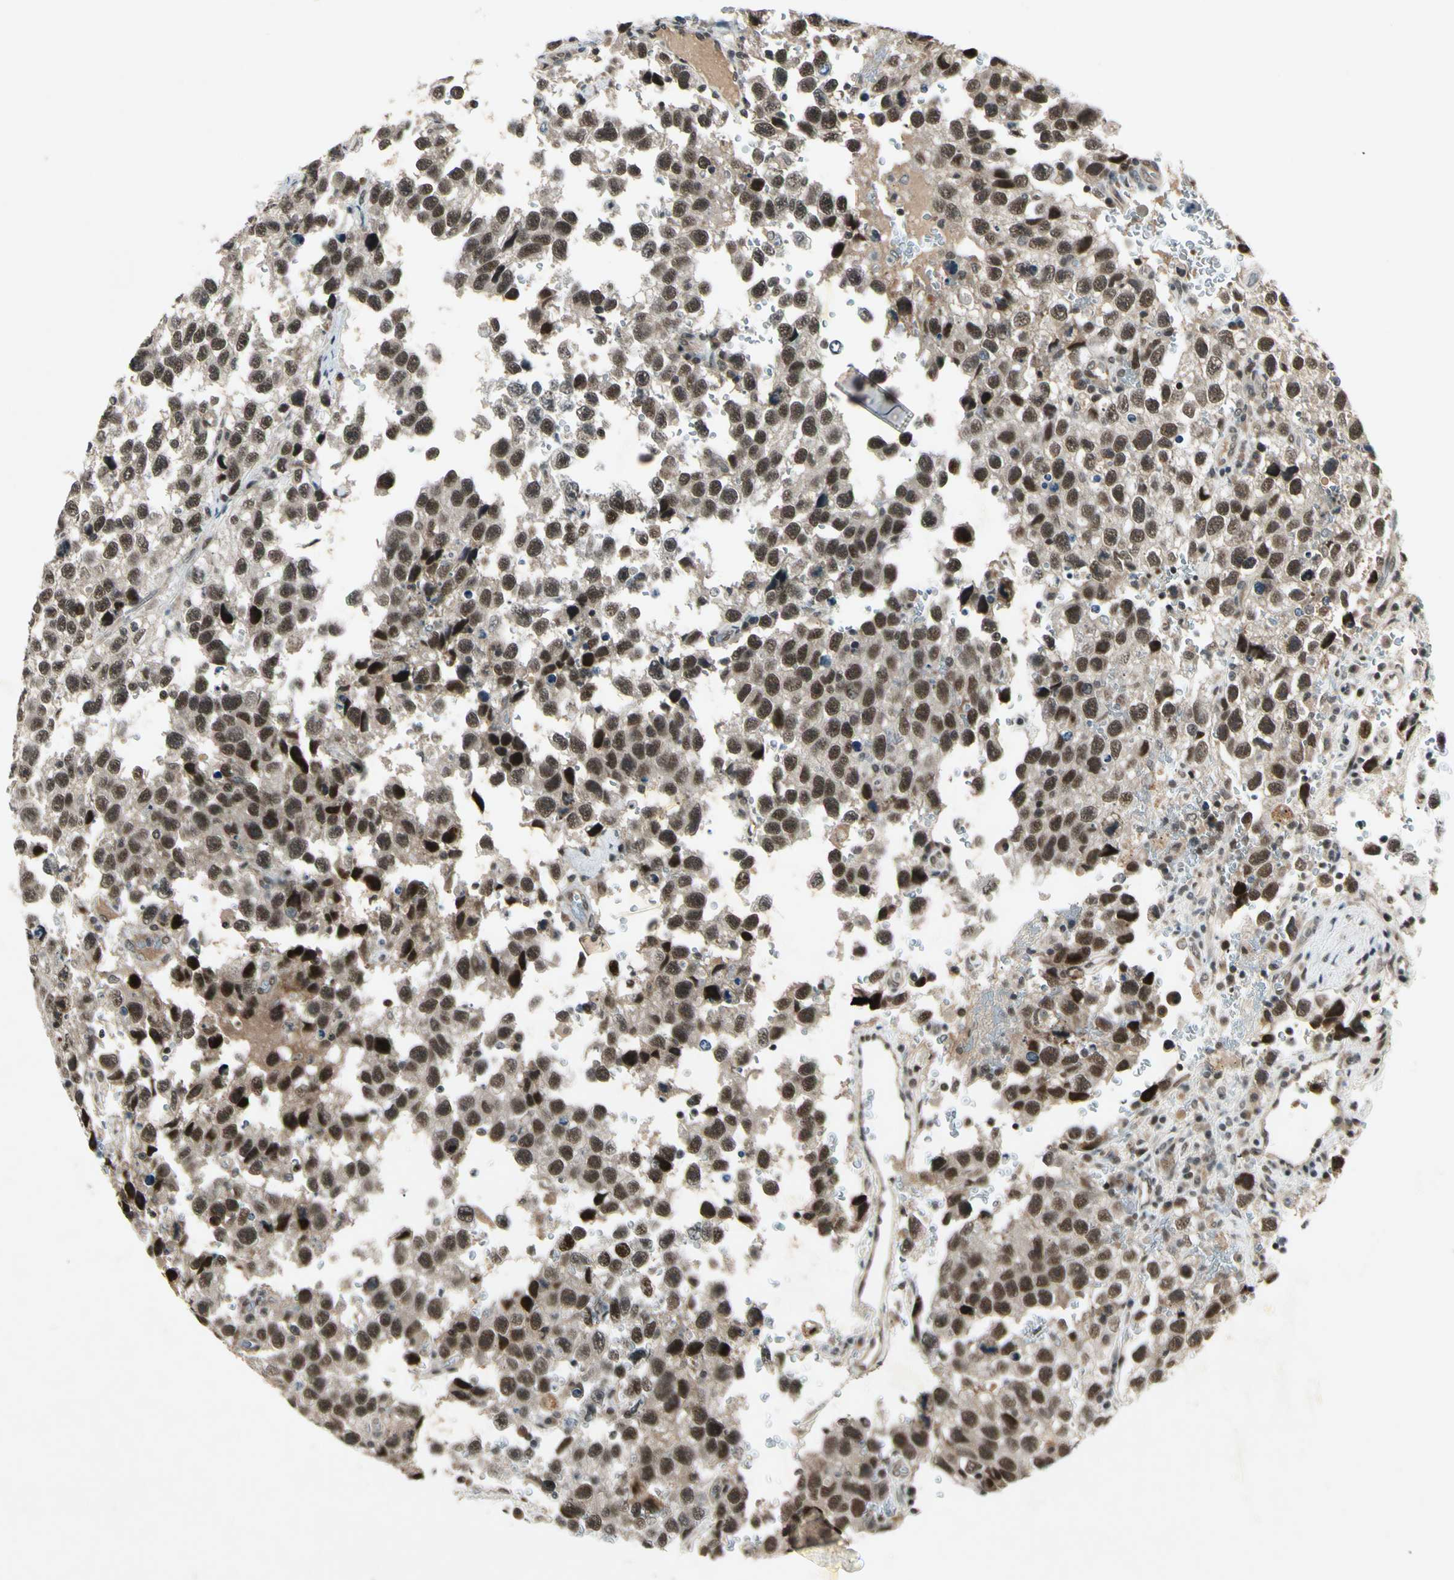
{"staining": {"intensity": "strong", "quantity": ">75%", "location": "nuclear"}, "tissue": "testis cancer", "cell_type": "Tumor cells", "image_type": "cancer", "snomed": [{"axis": "morphology", "description": "Seminoma, NOS"}, {"axis": "topography", "description": "Testis"}], "caption": "The photomicrograph displays a brown stain indicating the presence of a protein in the nuclear of tumor cells in testis cancer (seminoma).", "gene": "CDK11A", "patient": {"sex": "male", "age": 33}}